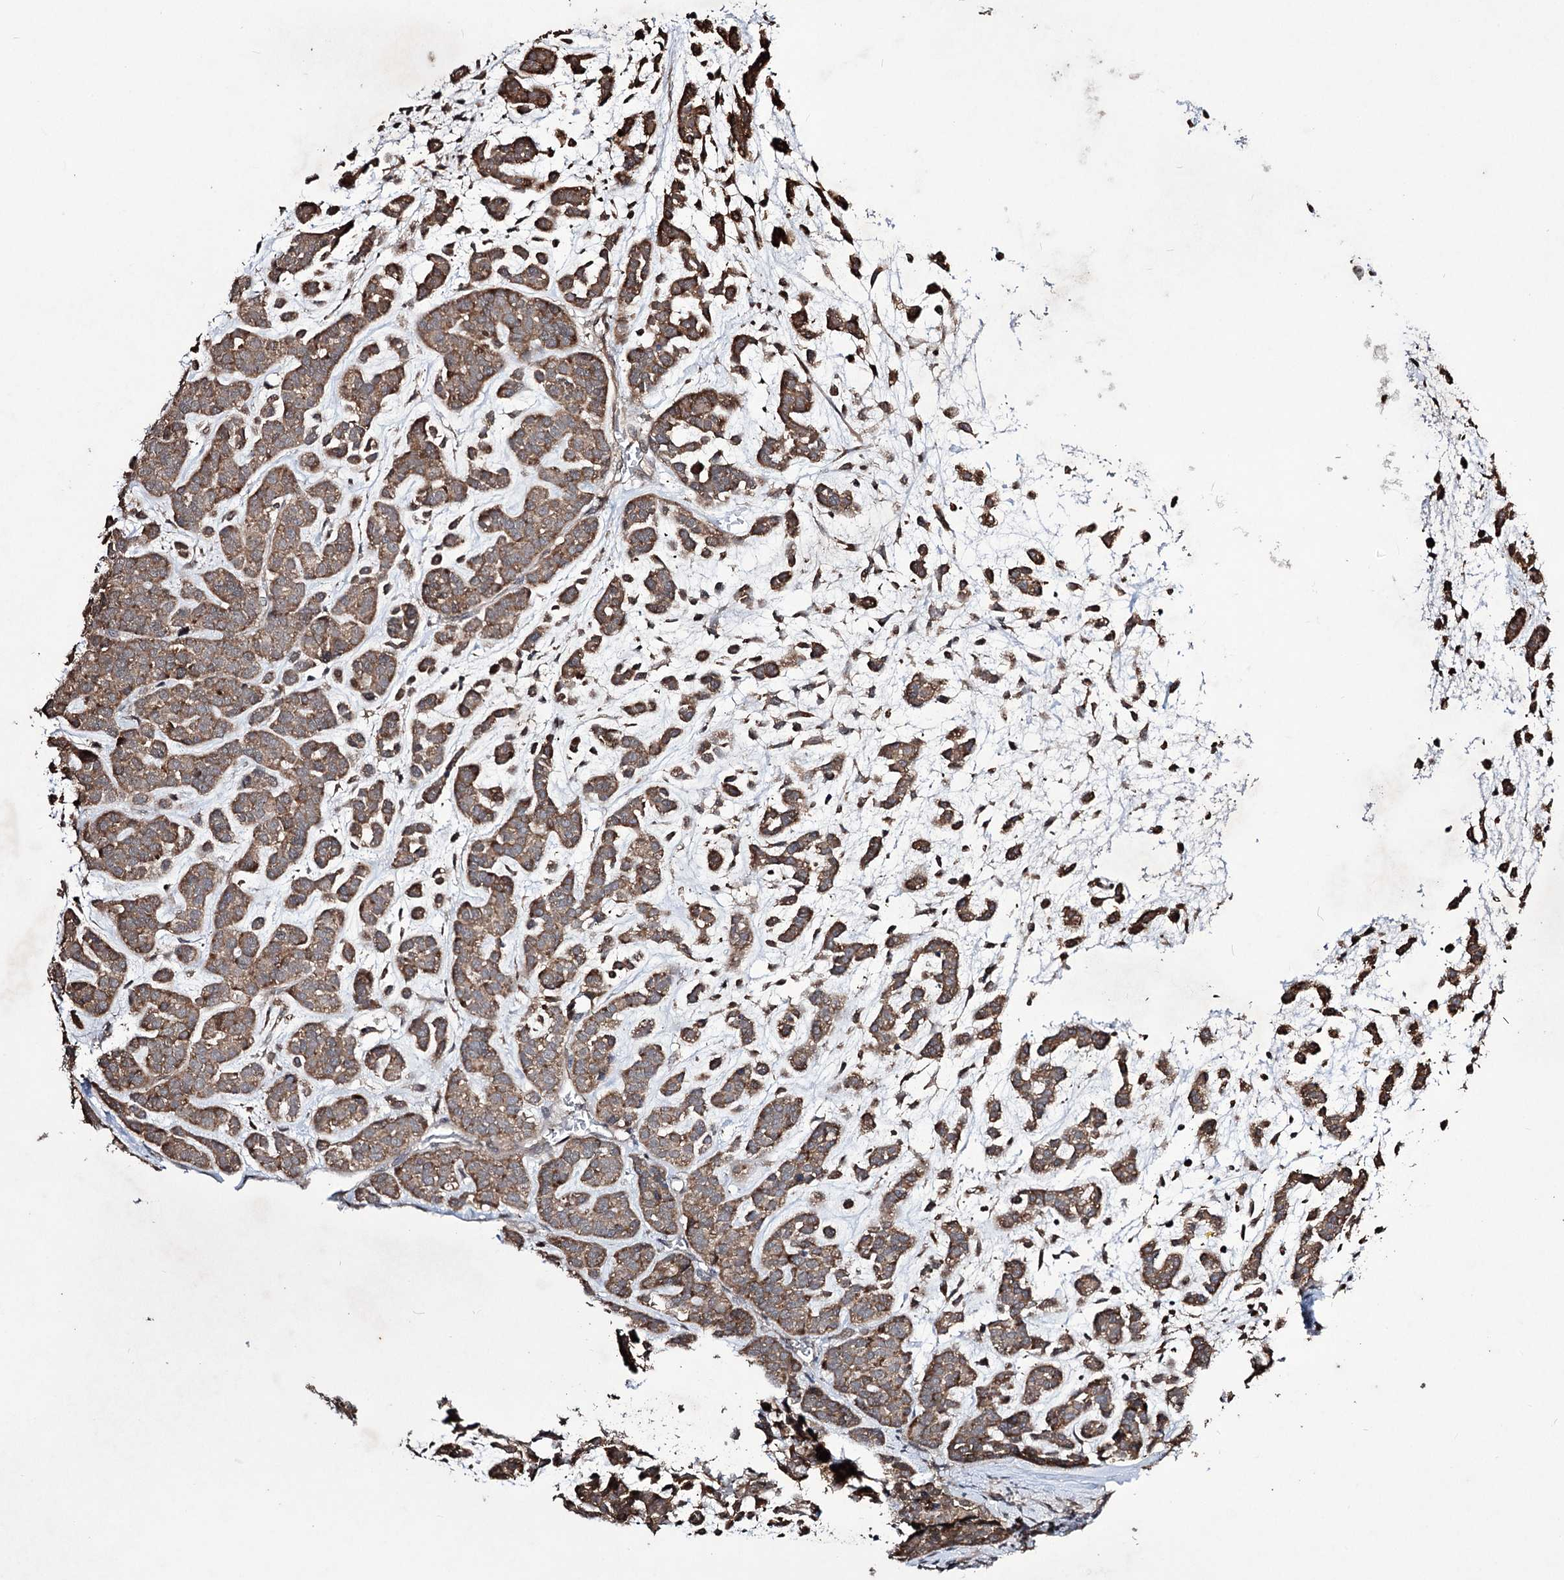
{"staining": {"intensity": "moderate", "quantity": ">75%", "location": "cytoplasmic/membranous"}, "tissue": "head and neck cancer", "cell_type": "Tumor cells", "image_type": "cancer", "snomed": [{"axis": "morphology", "description": "Adenocarcinoma, NOS"}, {"axis": "morphology", "description": "Adenoma, NOS"}, {"axis": "topography", "description": "Head-Neck"}], "caption": "Protein analysis of head and neck cancer (adenocarcinoma) tissue reveals moderate cytoplasmic/membranous positivity in about >75% of tumor cells. (DAB (3,3'-diaminobenzidine) IHC with brightfield microscopy, high magnification).", "gene": "CPNE8", "patient": {"sex": "female", "age": 55}}